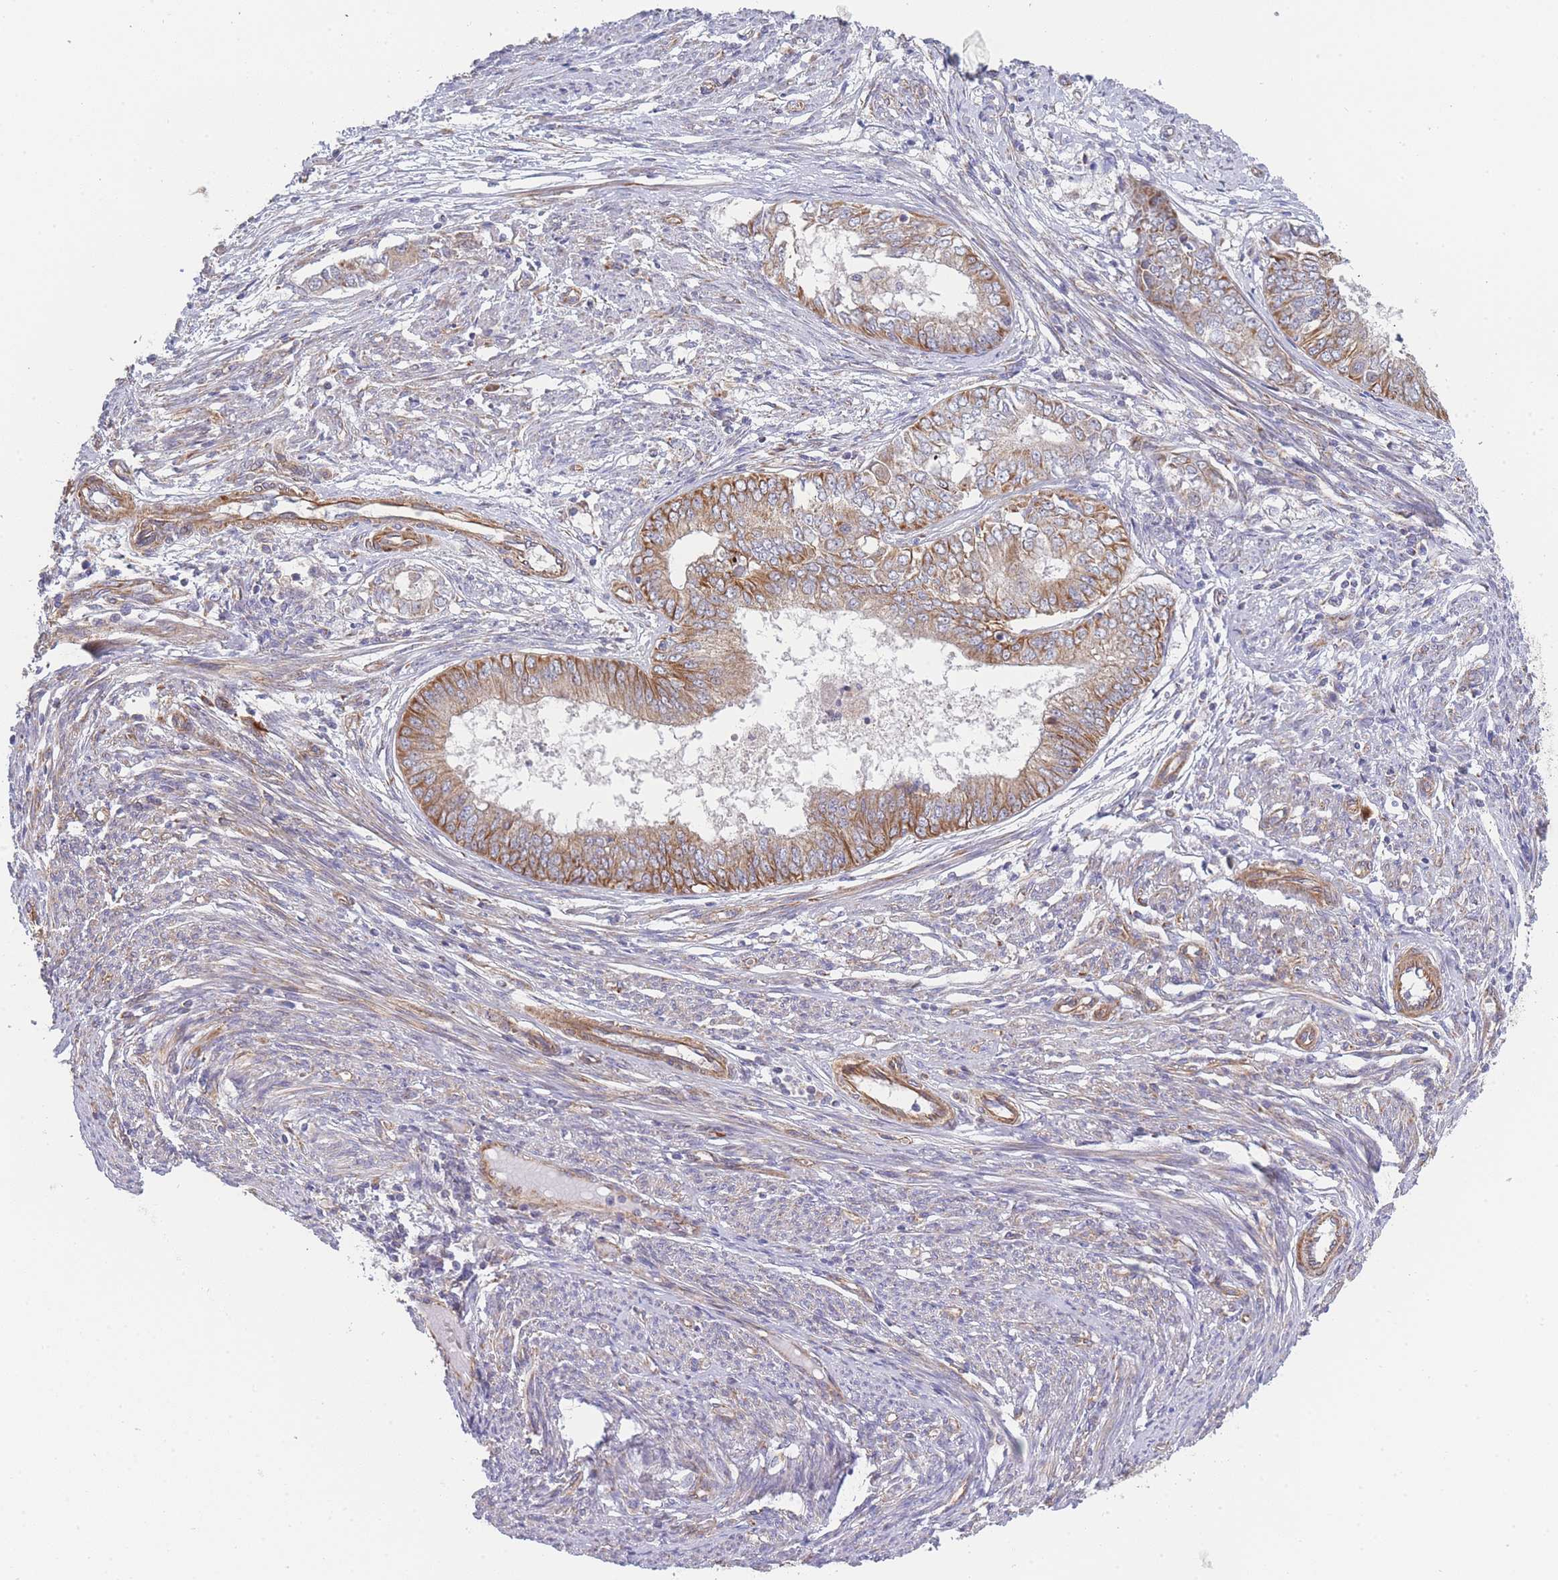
{"staining": {"intensity": "moderate", "quantity": ">75%", "location": "cytoplasmic/membranous"}, "tissue": "endometrial cancer", "cell_type": "Tumor cells", "image_type": "cancer", "snomed": [{"axis": "morphology", "description": "Adenocarcinoma, NOS"}, {"axis": "topography", "description": "Endometrium"}], "caption": "Immunohistochemistry micrograph of neoplastic tissue: human adenocarcinoma (endometrial) stained using immunohistochemistry exhibits medium levels of moderate protein expression localized specifically in the cytoplasmic/membranous of tumor cells, appearing as a cytoplasmic/membranous brown color.", "gene": "MTRES1", "patient": {"sex": "female", "age": 62}}